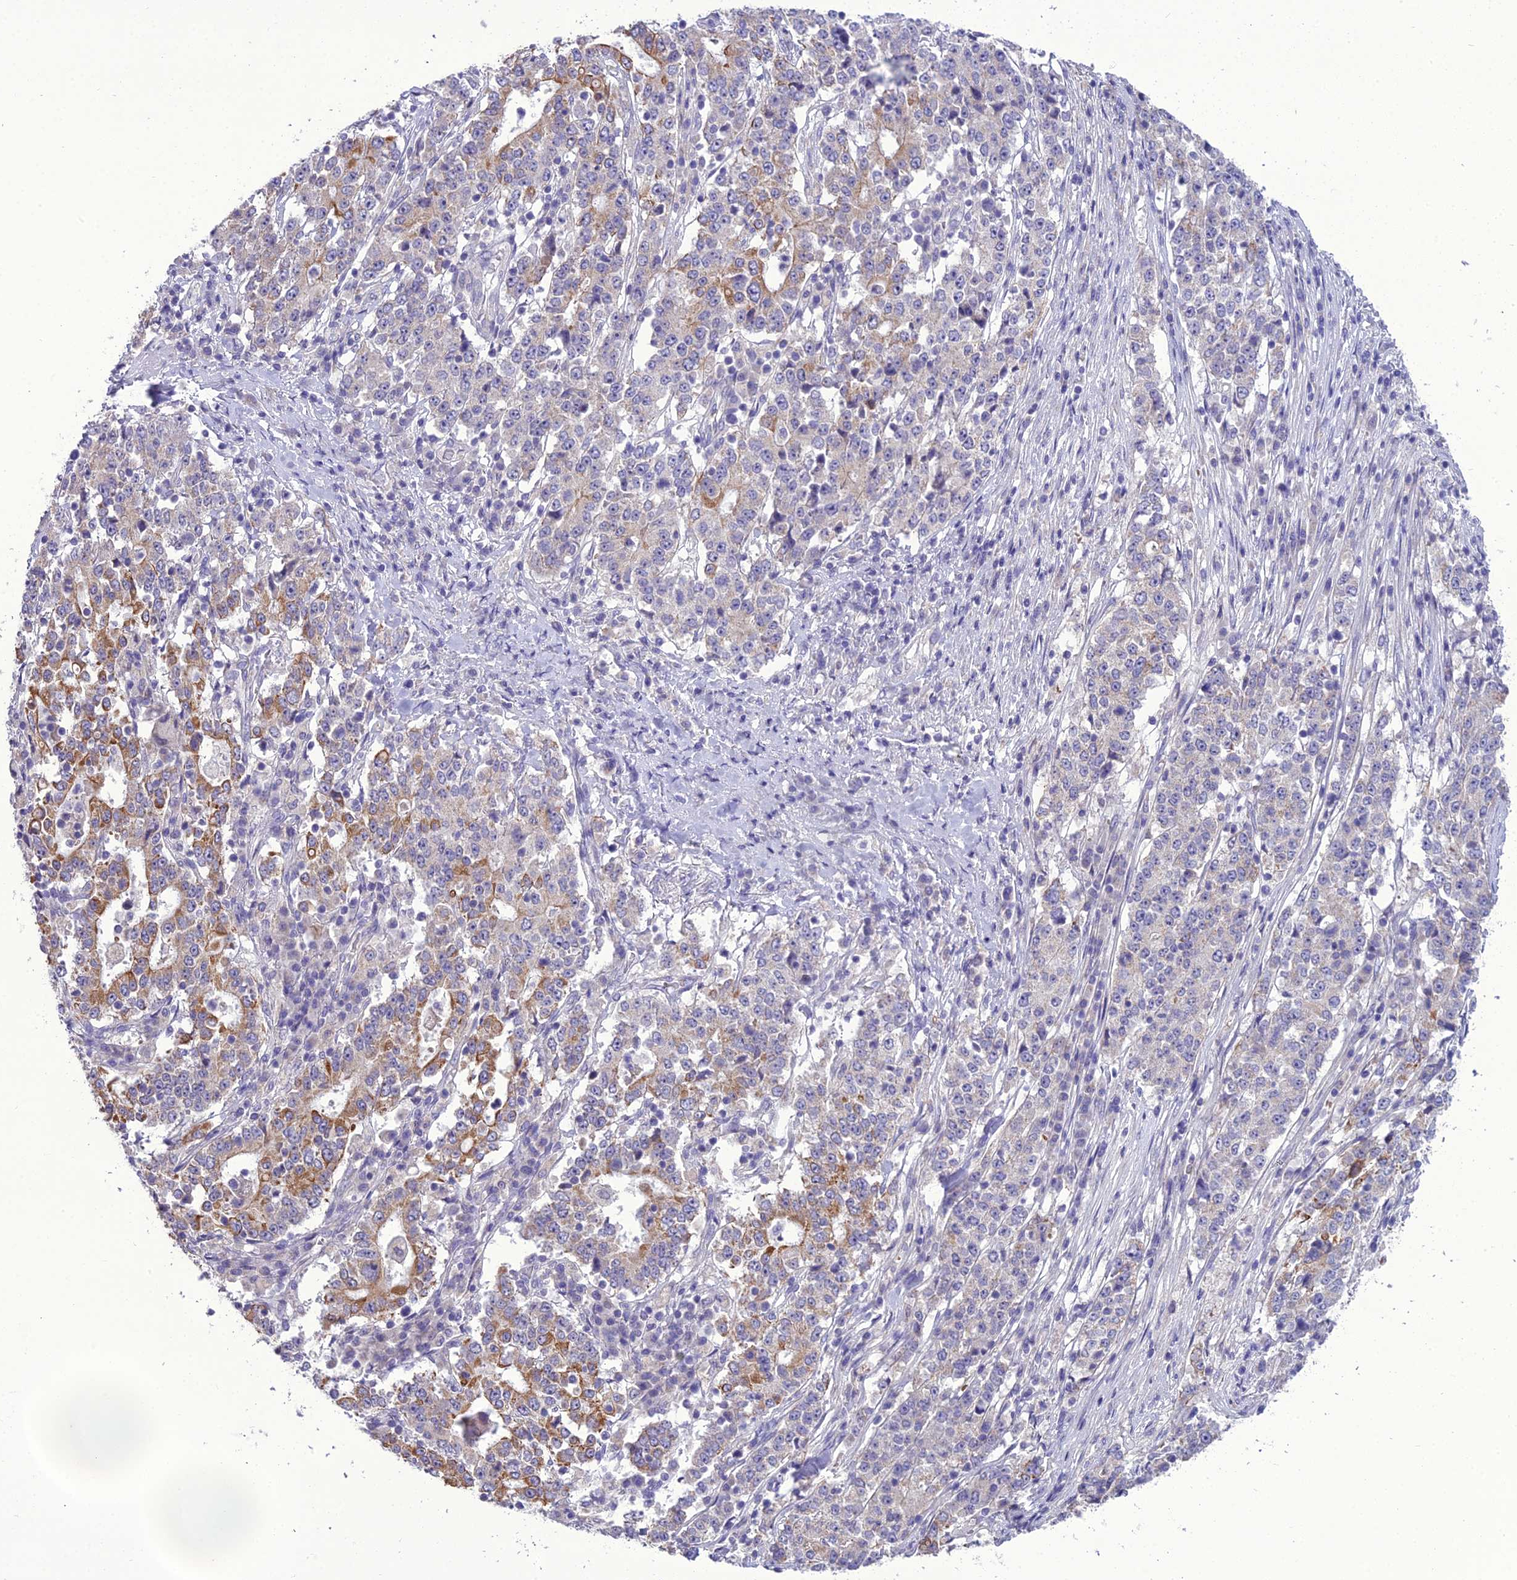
{"staining": {"intensity": "moderate", "quantity": "25%-75%", "location": "cytoplasmic/membranous"}, "tissue": "stomach cancer", "cell_type": "Tumor cells", "image_type": "cancer", "snomed": [{"axis": "morphology", "description": "Adenocarcinoma, NOS"}, {"axis": "topography", "description": "Stomach"}], "caption": "IHC micrograph of human adenocarcinoma (stomach) stained for a protein (brown), which shows medium levels of moderate cytoplasmic/membranous positivity in about 25%-75% of tumor cells.", "gene": "SCRT1", "patient": {"sex": "male", "age": 59}}